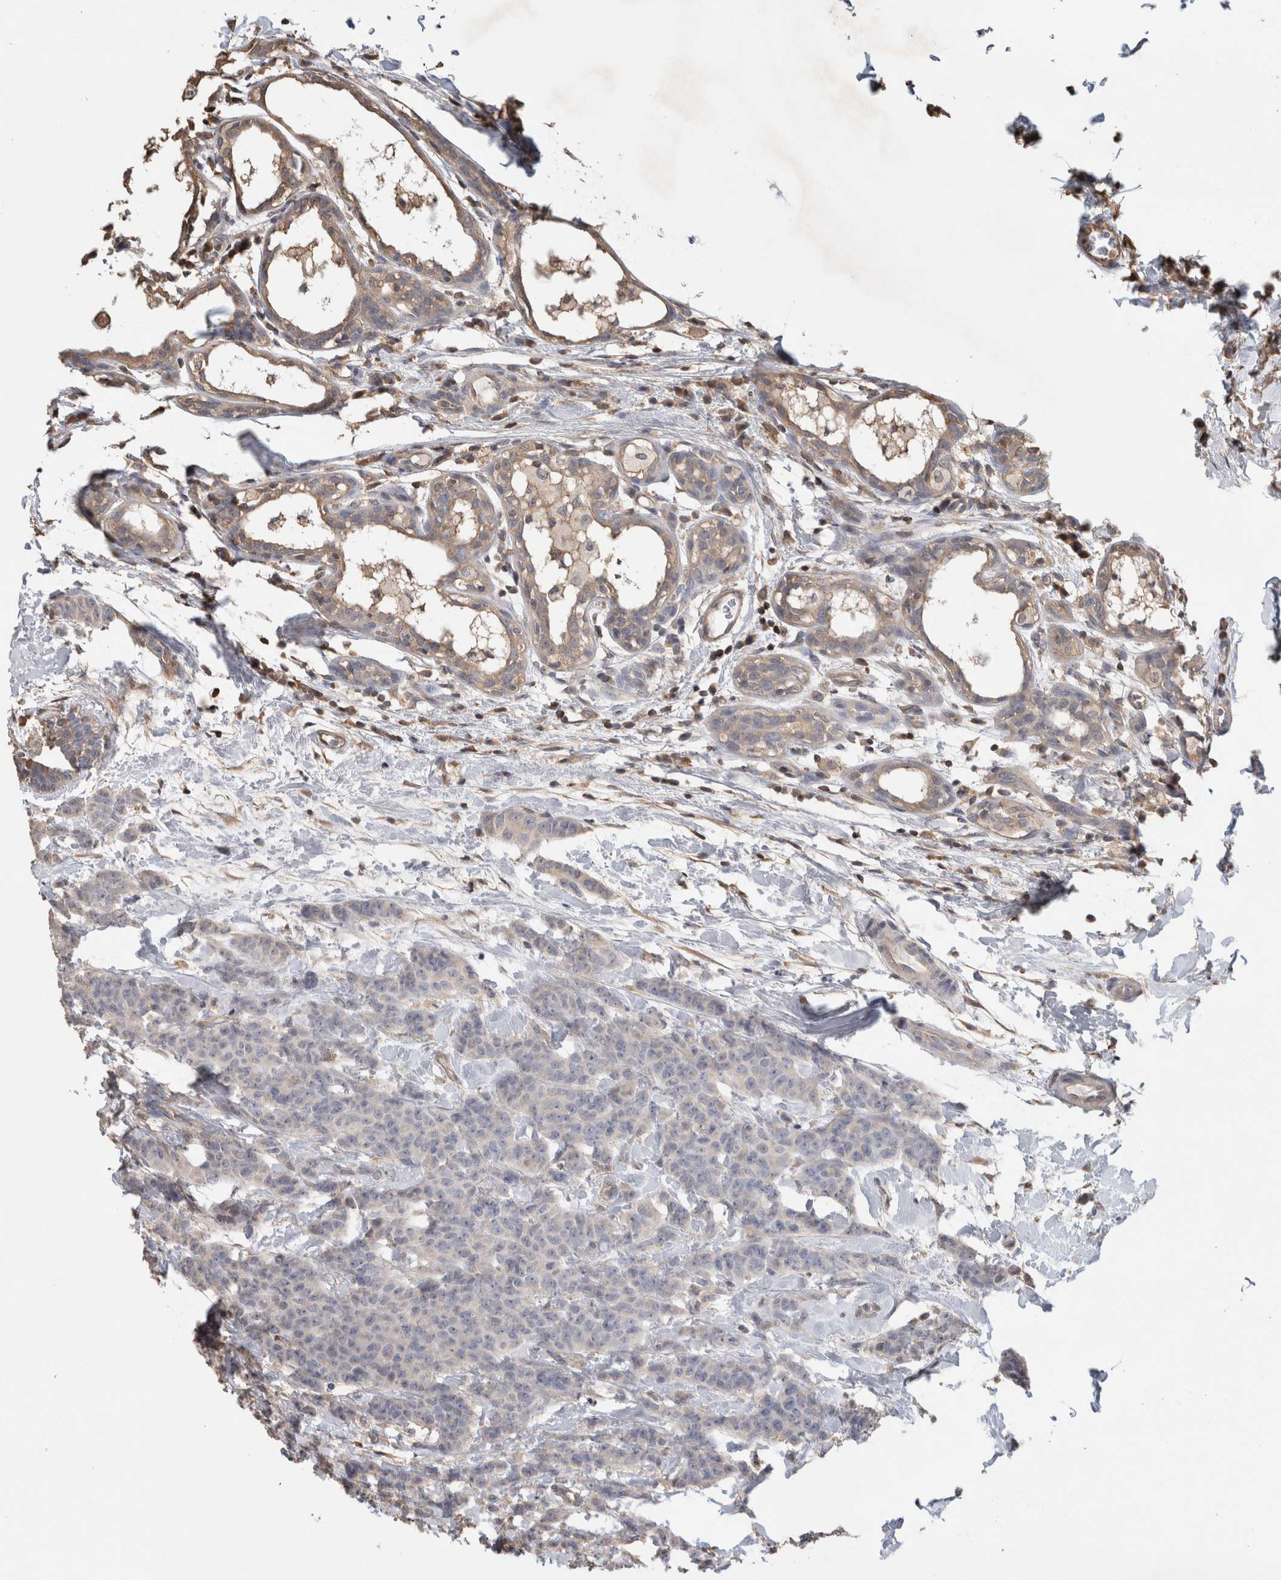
{"staining": {"intensity": "weak", "quantity": "<25%", "location": "cytoplasmic/membranous"}, "tissue": "breast cancer", "cell_type": "Tumor cells", "image_type": "cancer", "snomed": [{"axis": "morphology", "description": "Normal tissue, NOS"}, {"axis": "morphology", "description": "Duct carcinoma"}, {"axis": "topography", "description": "Breast"}], "caption": "The photomicrograph displays no staining of tumor cells in breast invasive ductal carcinoma.", "gene": "TRIM5", "patient": {"sex": "female", "age": 40}}